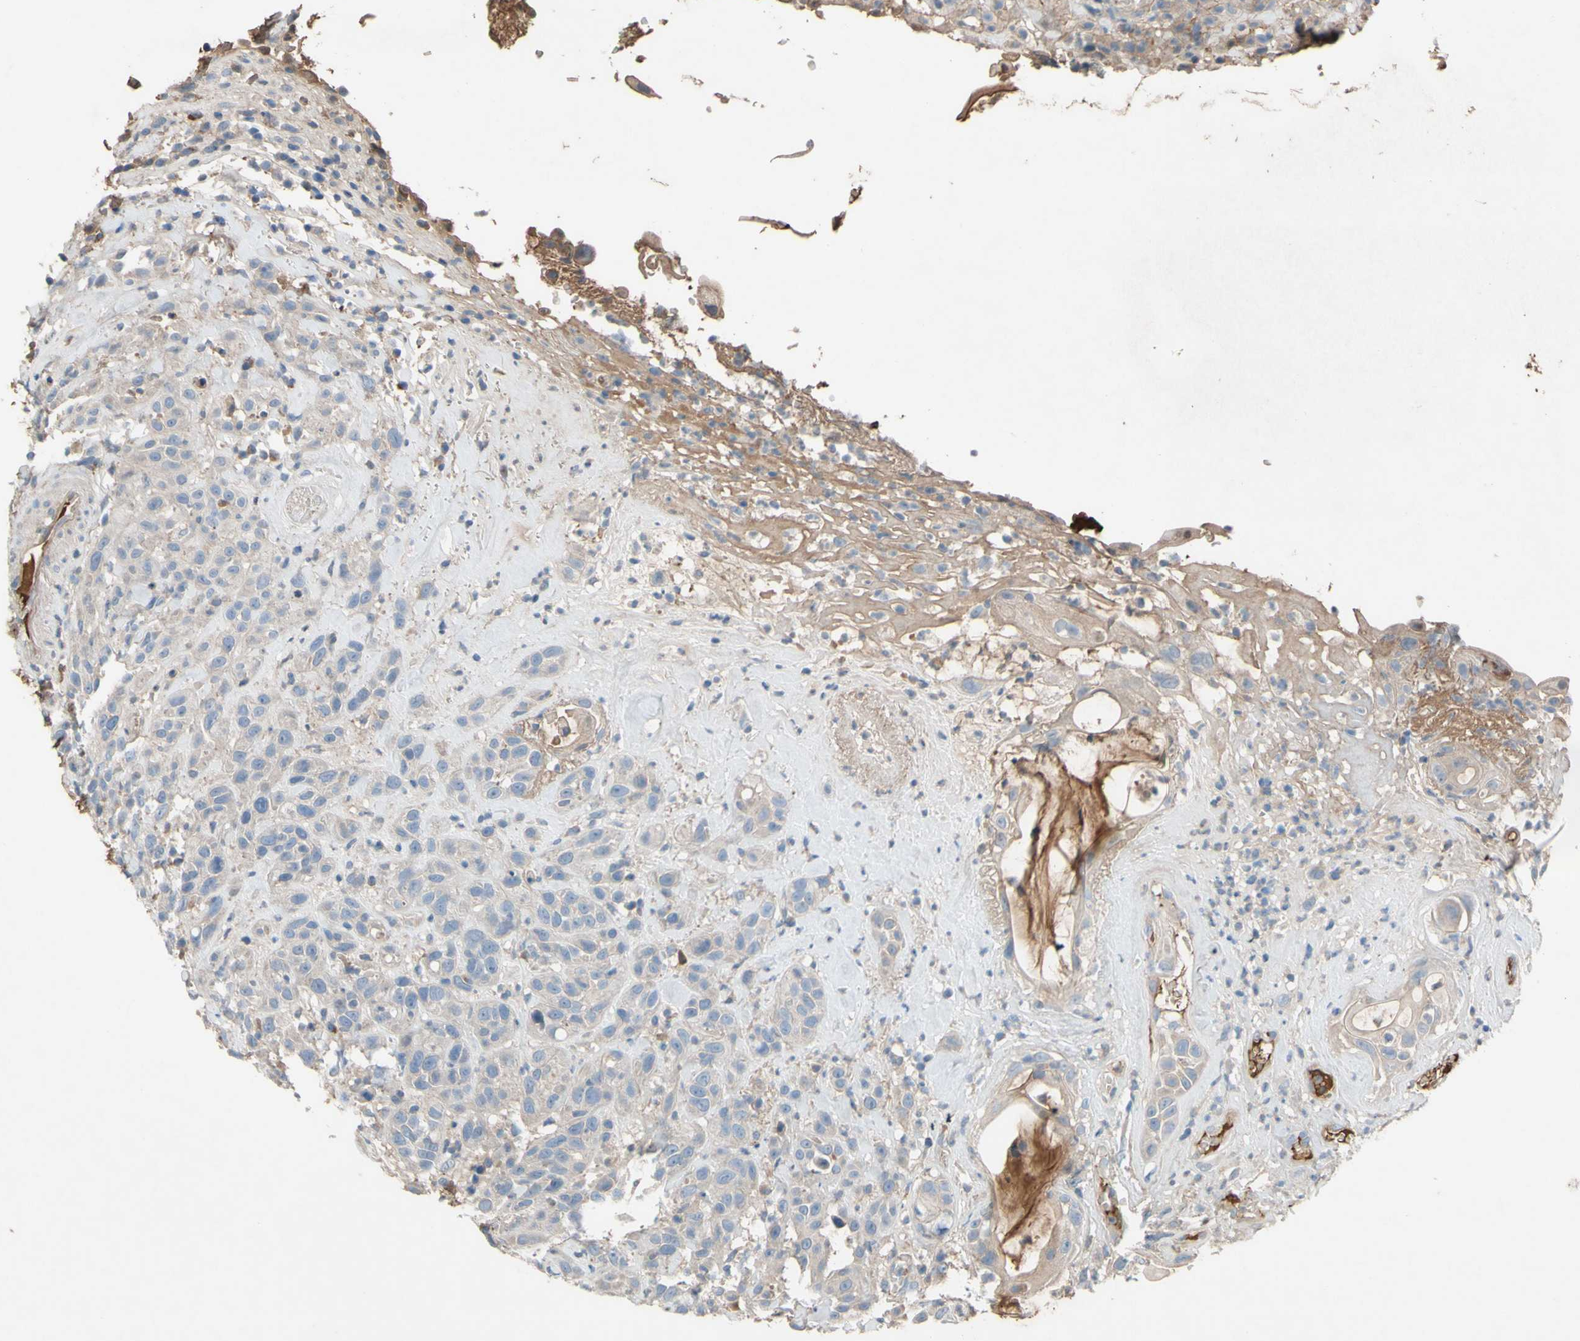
{"staining": {"intensity": "moderate", "quantity": "<25%", "location": "cytoplasmic/membranous"}, "tissue": "head and neck cancer", "cell_type": "Tumor cells", "image_type": "cancer", "snomed": [{"axis": "morphology", "description": "Squamous cell carcinoma, NOS"}, {"axis": "topography", "description": "Head-Neck"}], "caption": "About <25% of tumor cells in head and neck cancer (squamous cell carcinoma) reveal moderate cytoplasmic/membranous protein staining as visualized by brown immunohistochemical staining.", "gene": "PTGDS", "patient": {"sex": "male", "age": 62}}